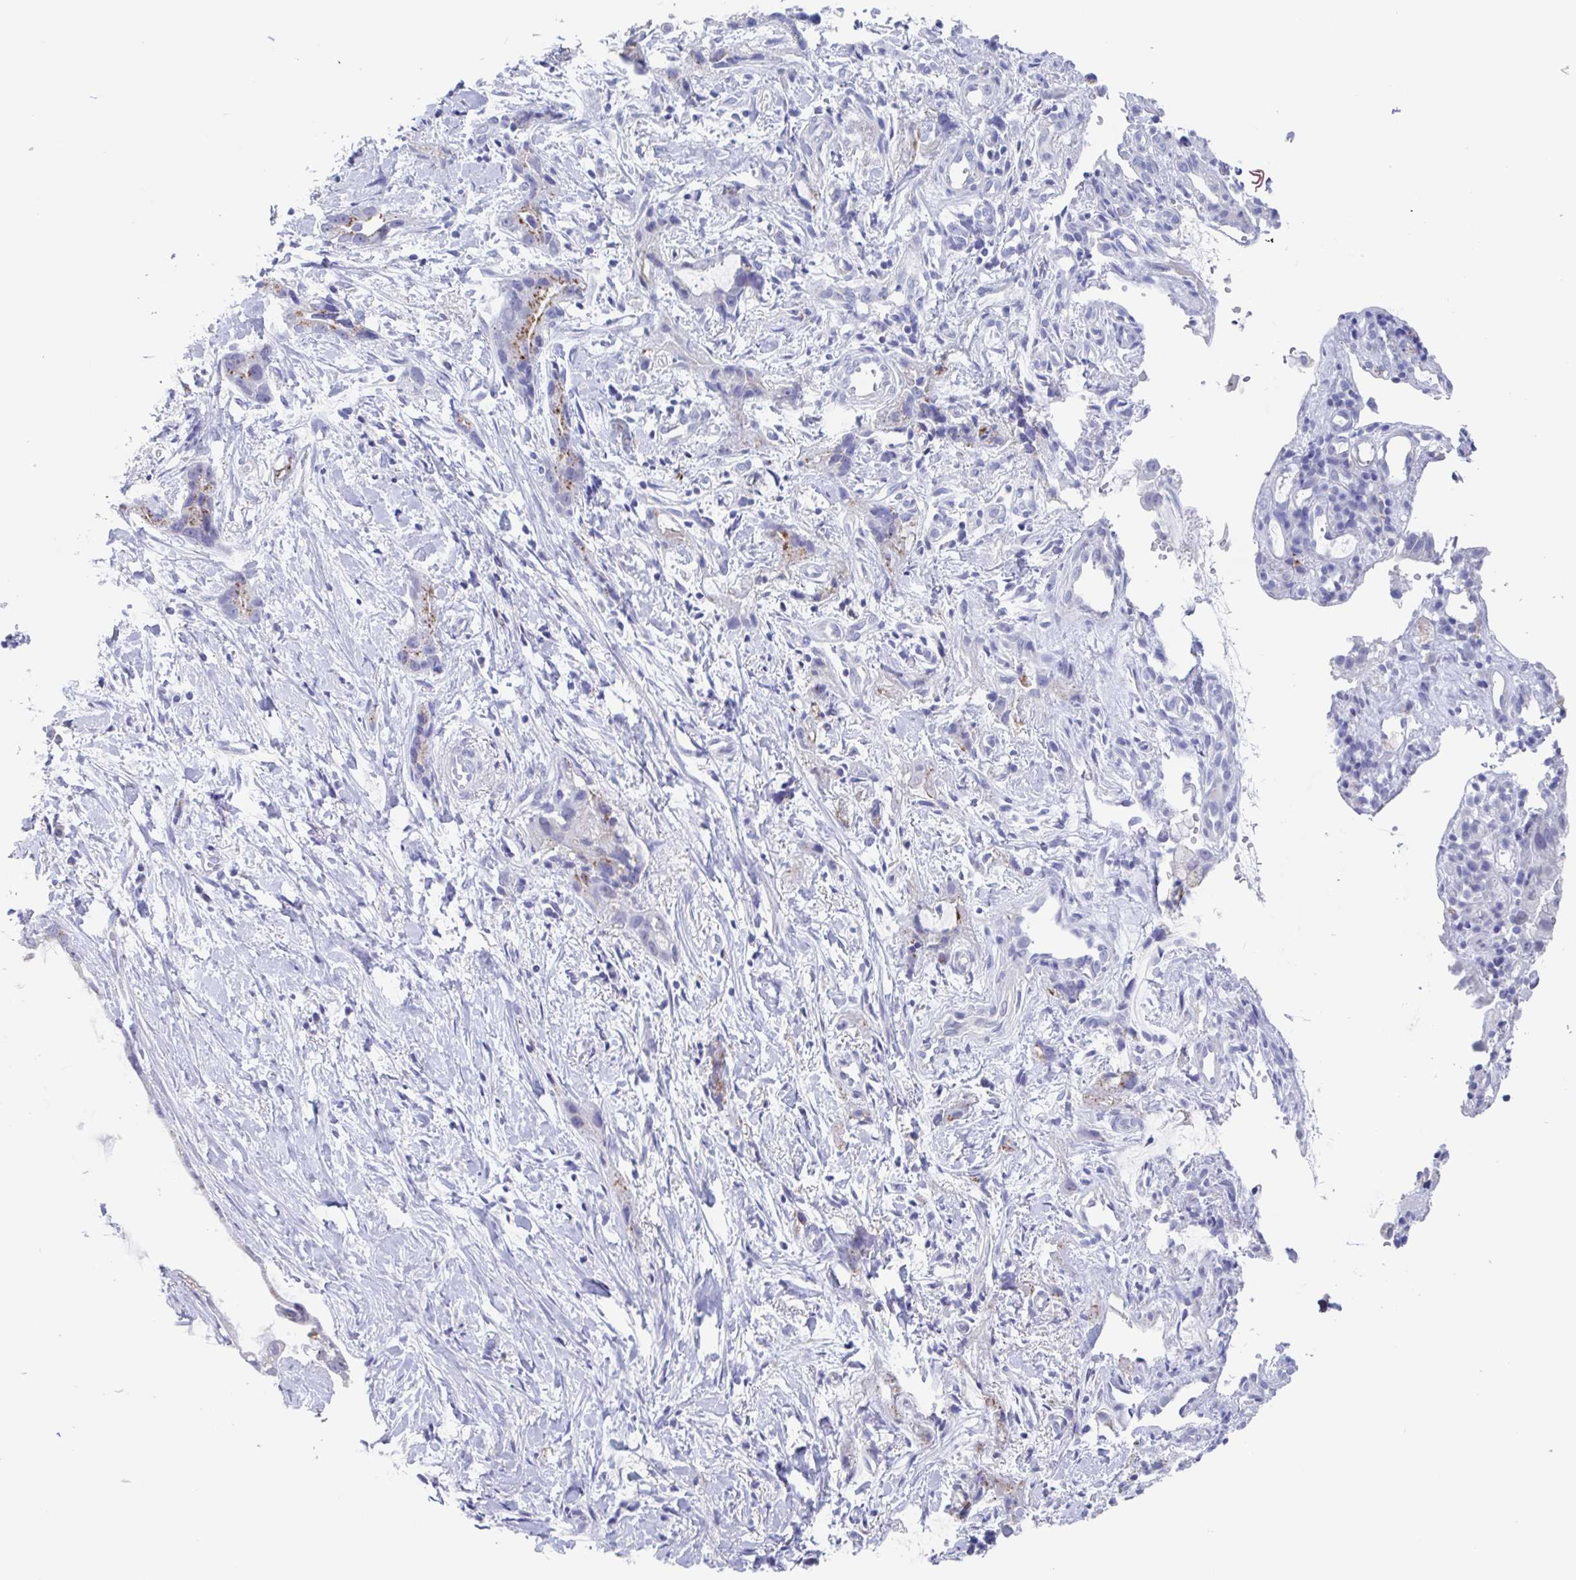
{"staining": {"intensity": "moderate", "quantity": "<25%", "location": "cytoplasmic/membranous"}, "tissue": "stomach cancer", "cell_type": "Tumor cells", "image_type": "cancer", "snomed": [{"axis": "morphology", "description": "Adenocarcinoma, NOS"}, {"axis": "topography", "description": "Stomach"}], "caption": "IHC (DAB) staining of stomach cancer displays moderate cytoplasmic/membranous protein expression in about <25% of tumor cells.", "gene": "CHMP5", "patient": {"sex": "male", "age": 55}}